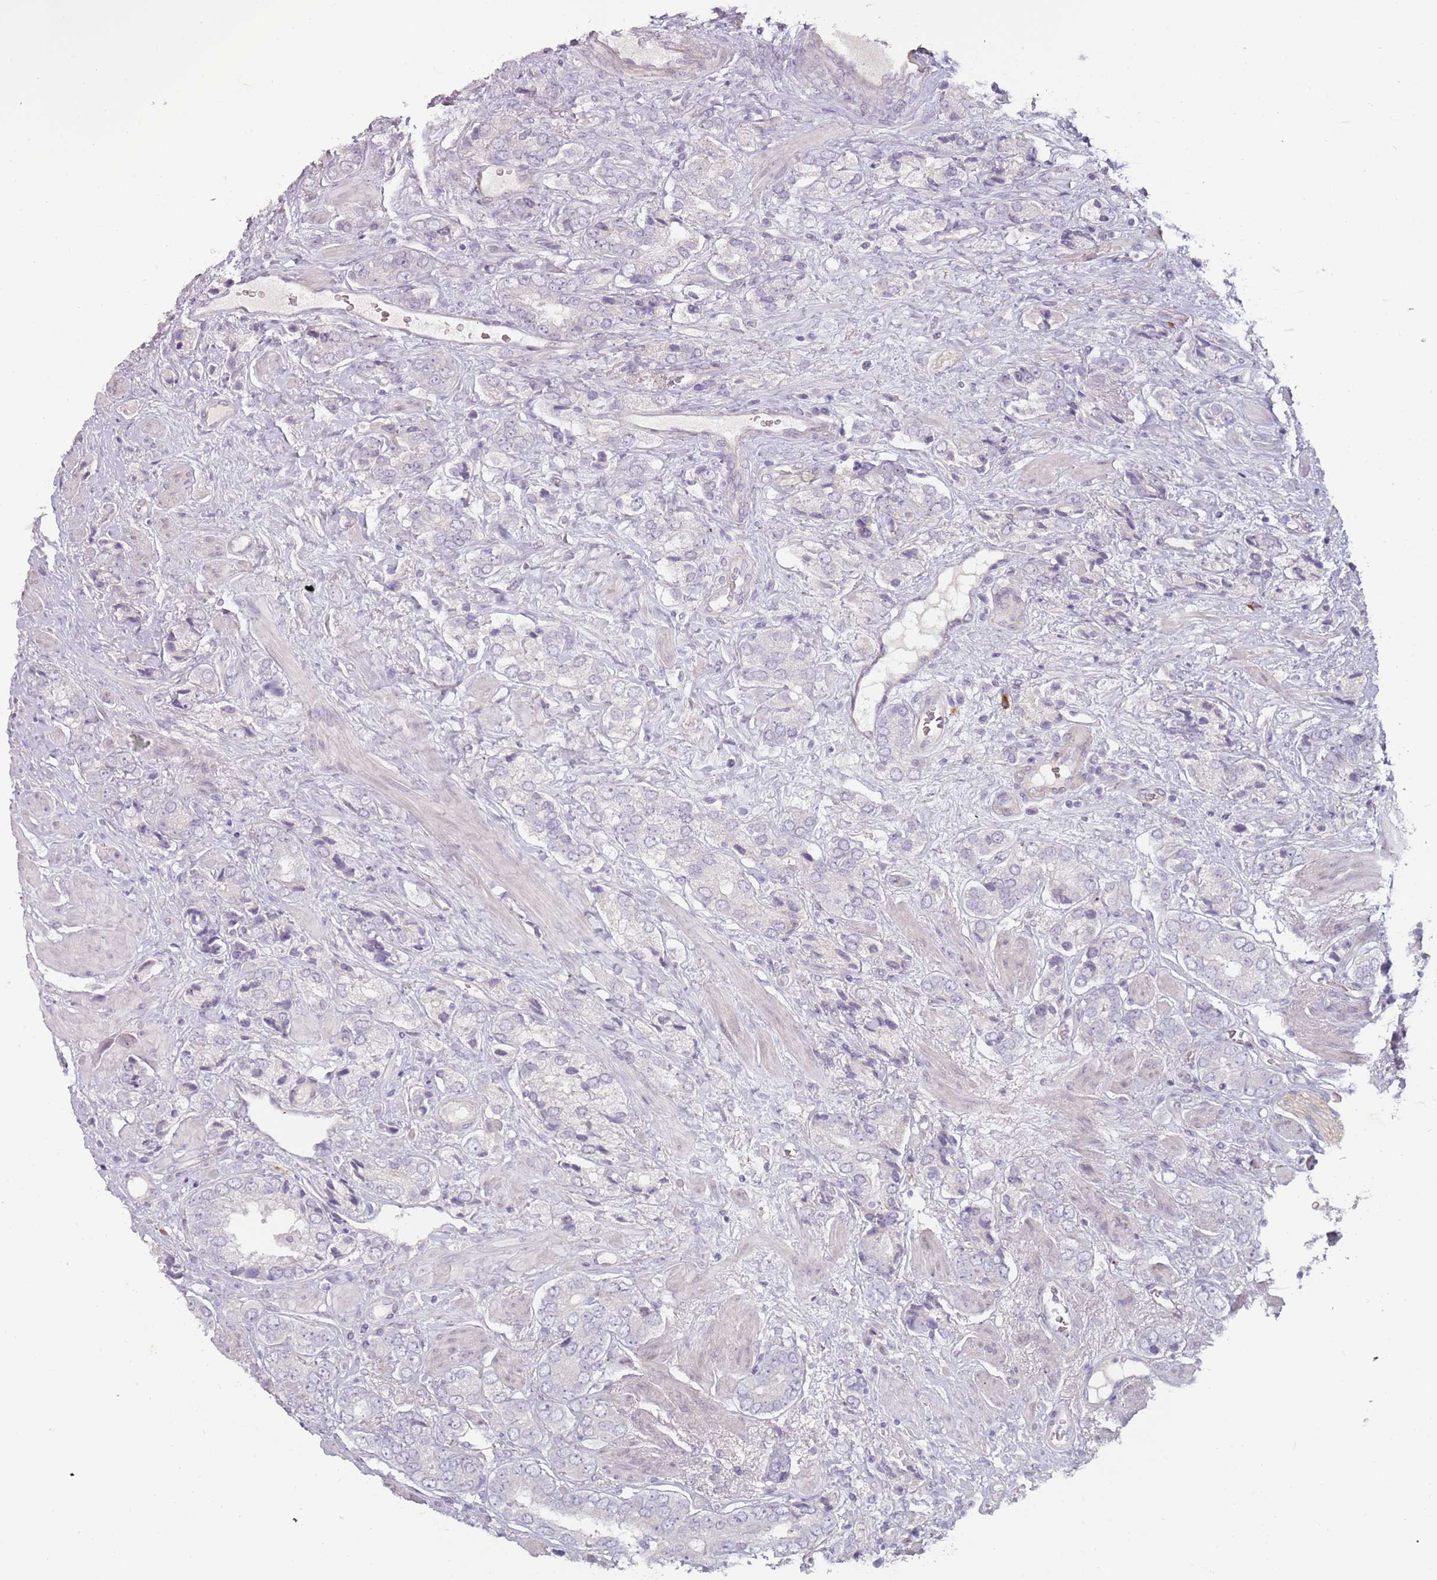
{"staining": {"intensity": "negative", "quantity": "none", "location": "none"}, "tissue": "prostate cancer", "cell_type": "Tumor cells", "image_type": "cancer", "snomed": [{"axis": "morphology", "description": "Adenocarcinoma, High grade"}, {"axis": "topography", "description": "Prostate and seminal vesicle, NOS"}], "caption": "Prostate adenocarcinoma (high-grade) was stained to show a protein in brown. There is no significant staining in tumor cells. Brightfield microscopy of IHC stained with DAB (3,3'-diaminobenzidine) (brown) and hematoxylin (blue), captured at high magnification.", "gene": "RFX2", "patient": {"sex": "male", "age": 64}}